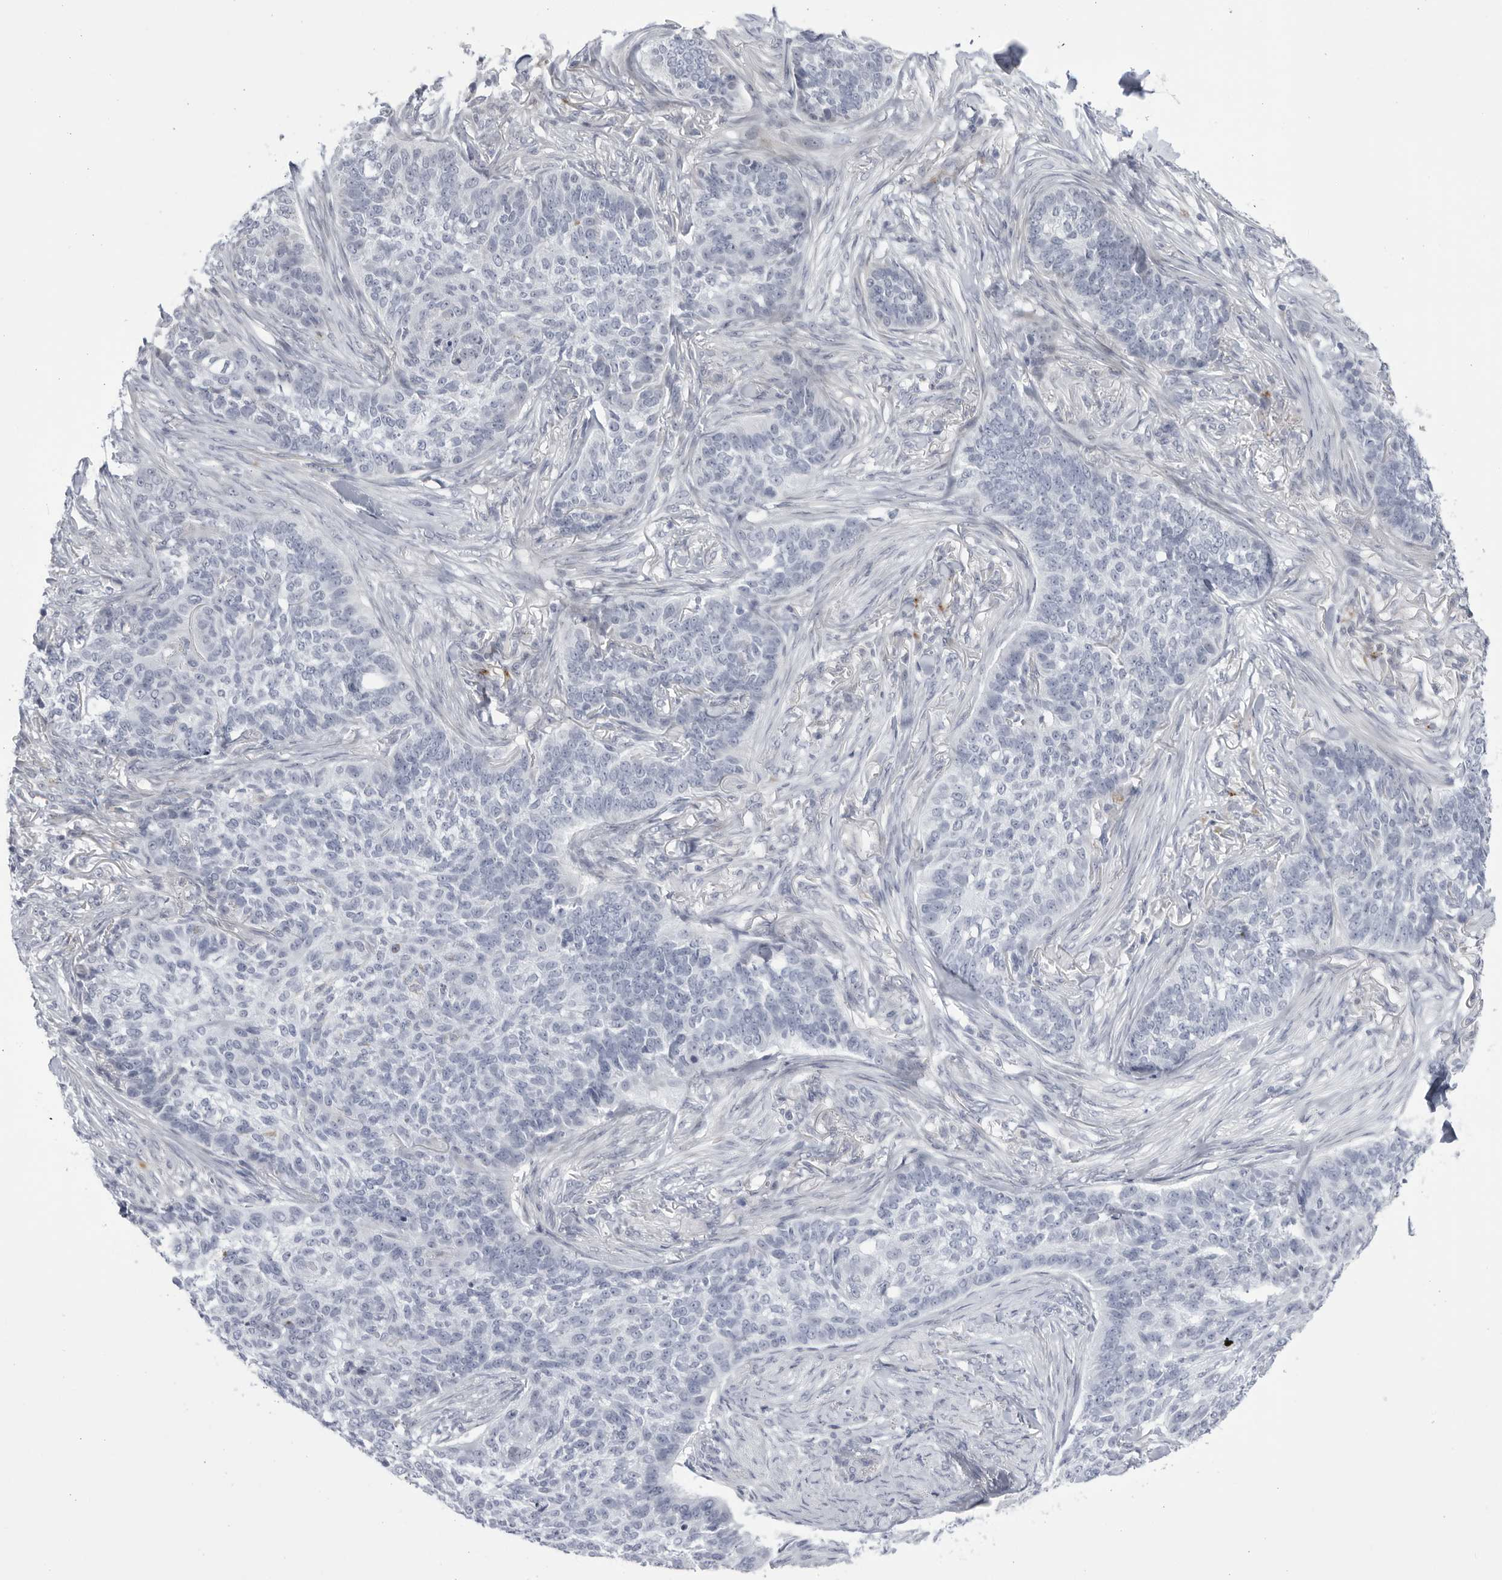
{"staining": {"intensity": "negative", "quantity": "none", "location": "none"}, "tissue": "skin cancer", "cell_type": "Tumor cells", "image_type": "cancer", "snomed": [{"axis": "morphology", "description": "Basal cell carcinoma"}, {"axis": "topography", "description": "Skin"}], "caption": "Protein analysis of skin basal cell carcinoma displays no significant staining in tumor cells.", "gene": "CCDC181", "patient": {"sex": "male", "age": 85}}